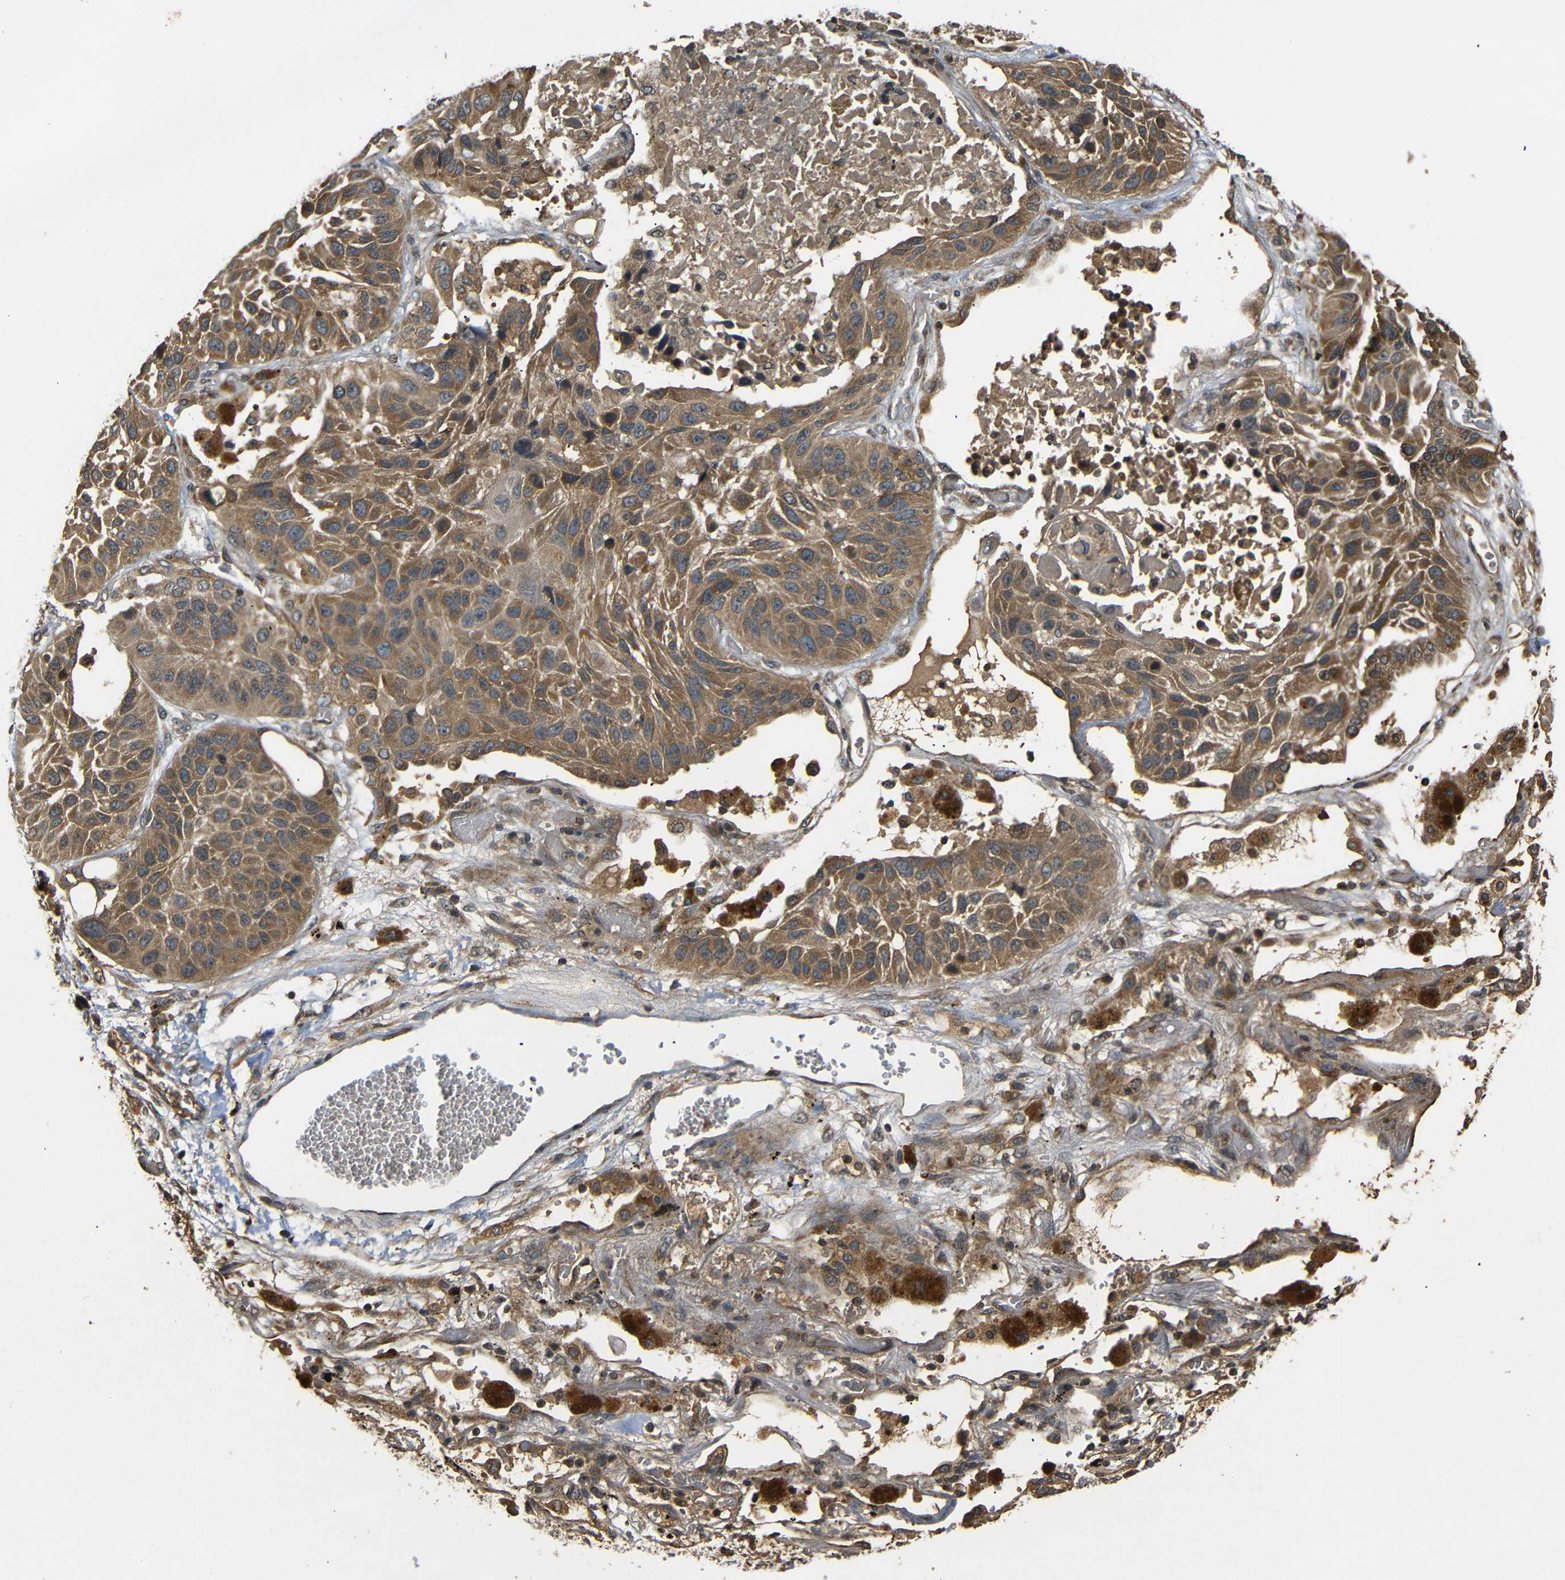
{"staining": {"intensity": "moderate", "quantity": ">75%", "location": "cytoplasmic/membranous"}, "tissue": "lung cancer", "cell_type": "Tumor cells", "image_type": "cancer", "snomed": [{"axis": "morphology", "description": "Squamous cell carcinoma, NOS"}, {"axis": "topography", "description": "Lung"}], "caption": "Human lung cancer (squamous cell carcinoma) stained with a brown dye displays moderate cytoplasmic/membranous positive expression in about >75% of tumor cells.", "gene": "TANK", "patient": {"sex": "male", "age": 57}}